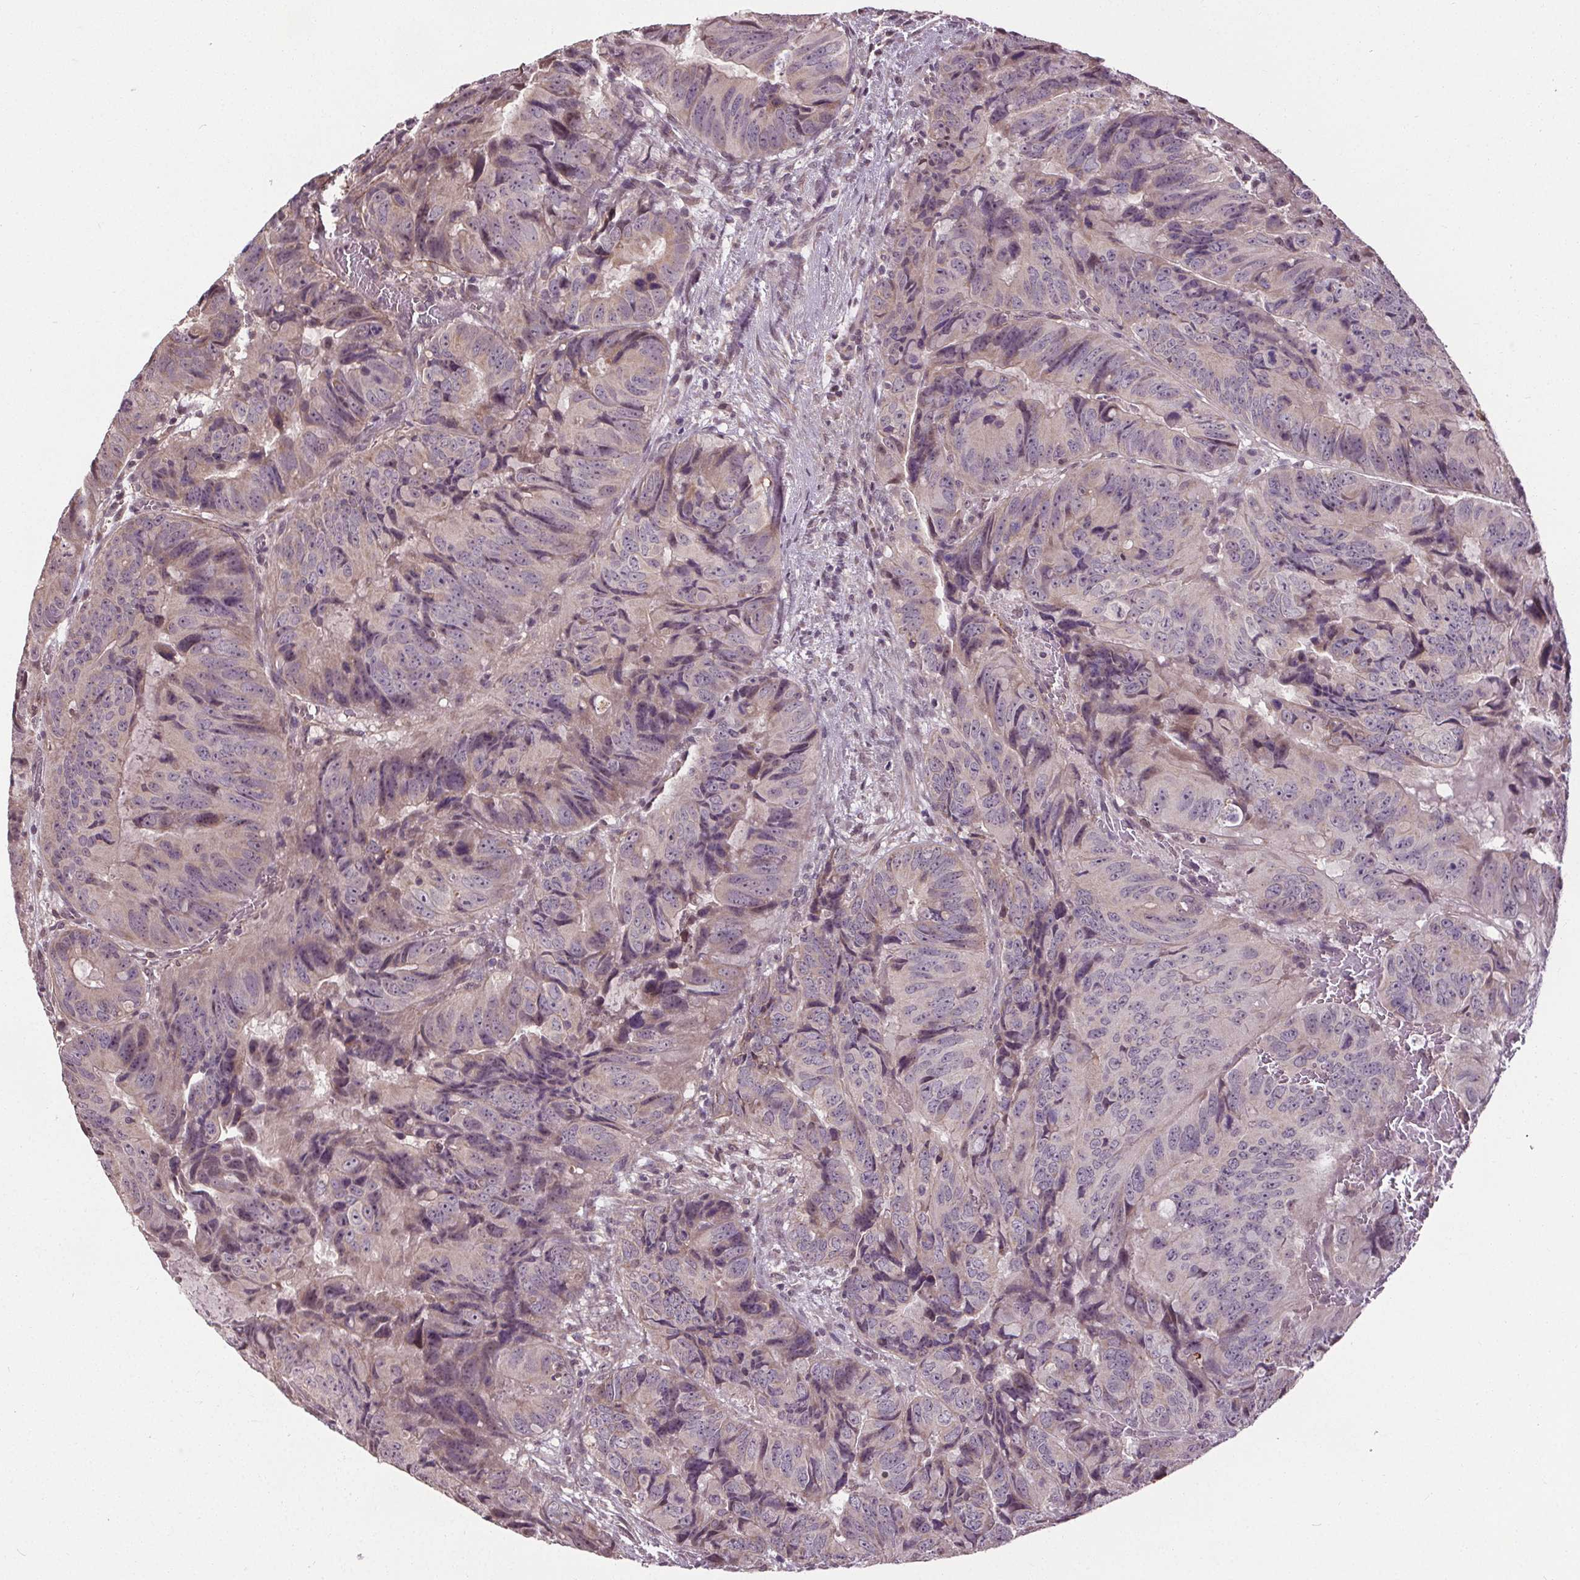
{"staining": {"intensity": "negative", "quantity": "none", "location": "none"}, "tissue": "colorectal cancer", "cell_type": "Tumor cells", "image_type": "cancer", "snomed": [{"axis": "morphology", "description": "Adenocarcinoma, NOS"}, {"axis": "topography", "description": "Colon"}], "caption": "IHC micrograph of colorectal cancer stained for a protein (brown), which reveals no positivity in tumor cells. (DAB IHC, high magnification).", "gene": "KIAA0232", "patient": {"sex": "male", "age": 79}}